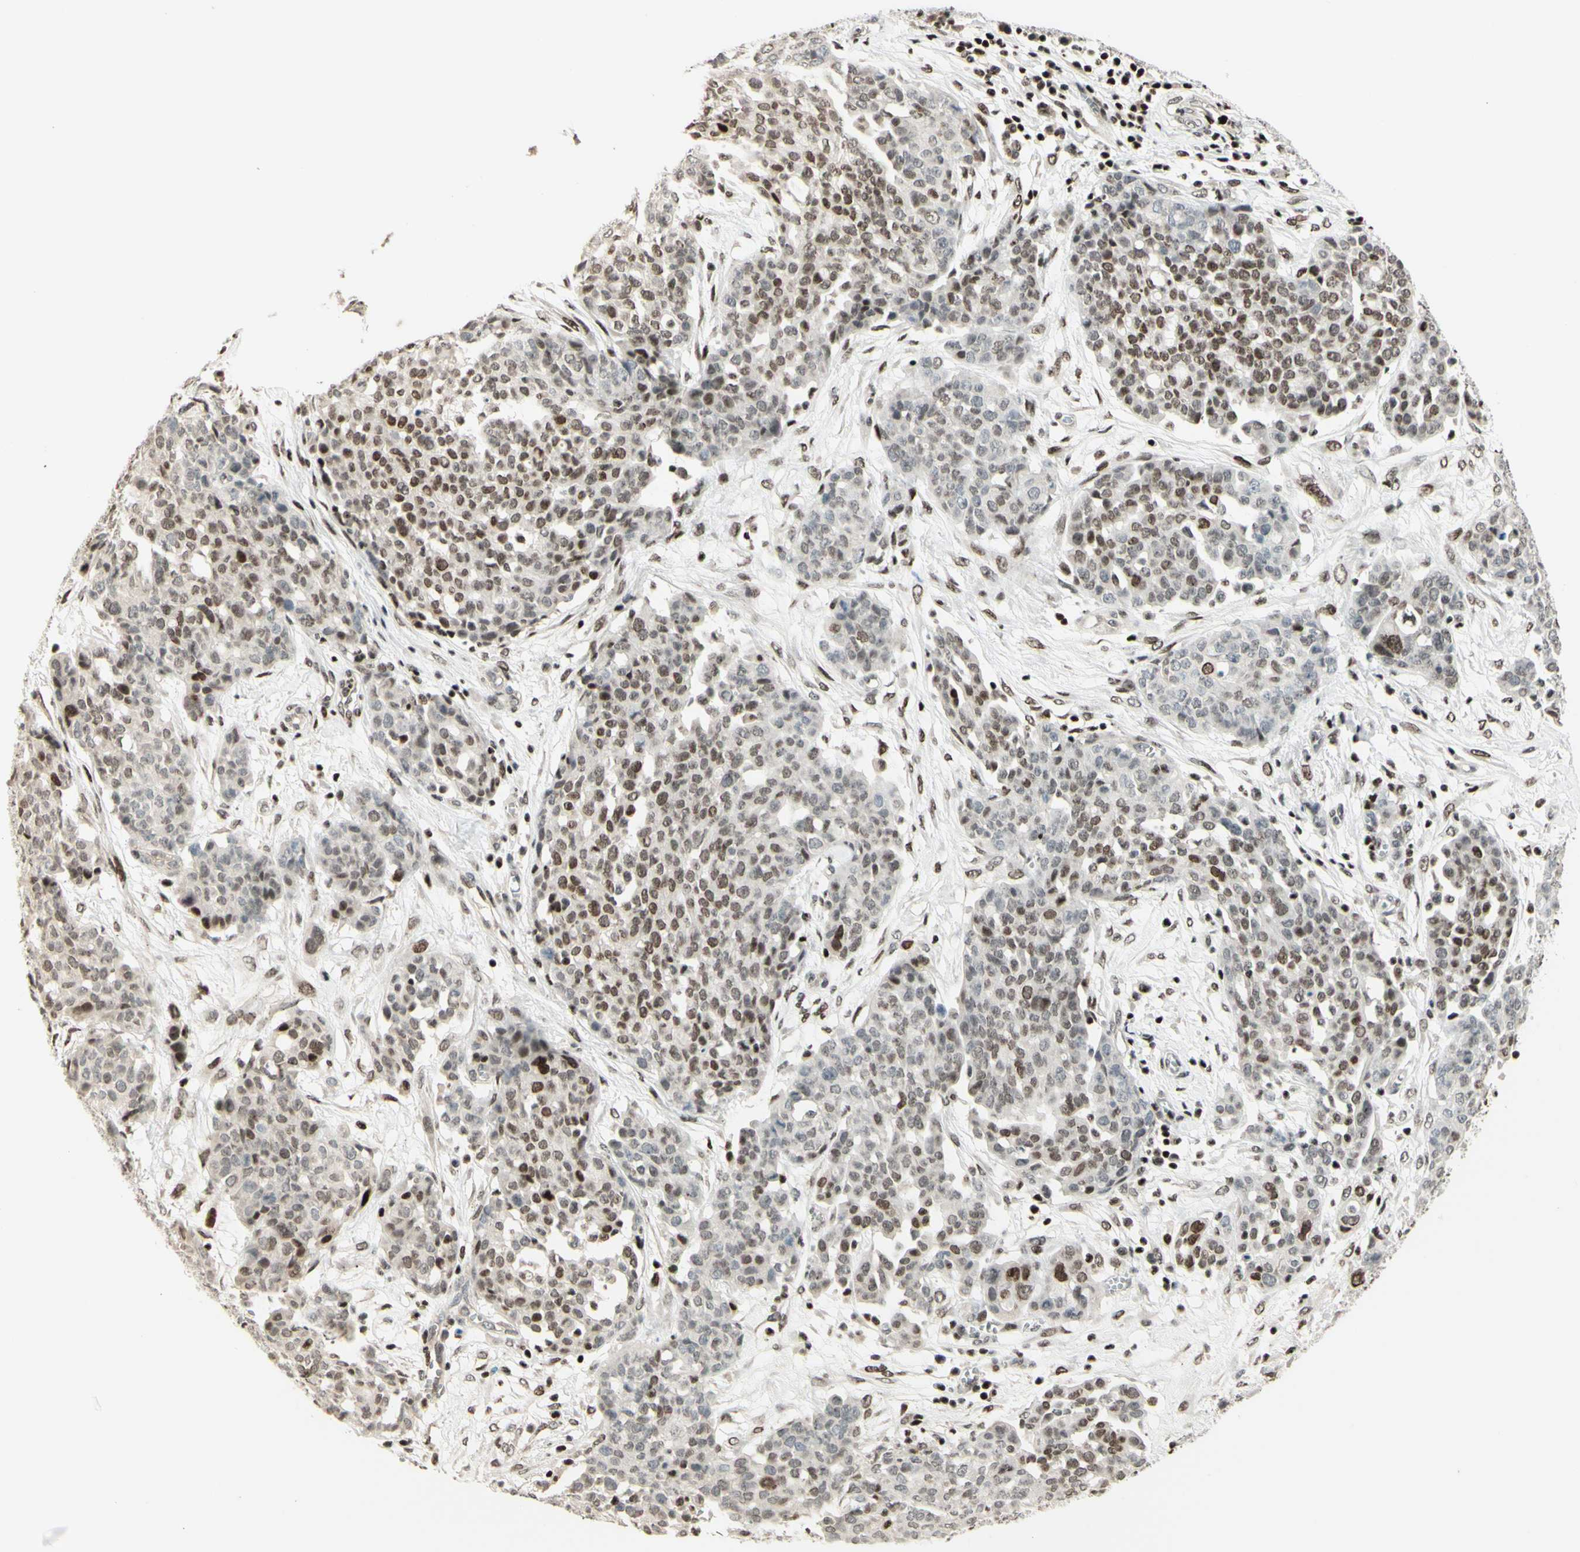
{"staining": {"intensity": "moderate", "quantity": "25%-75%", "location": "nuclear"}, "tissue": "ovarian cancer", "cell_type": "Tumor cells", "image_type": "cancer", "snomed": [{"axis": "morphology", "description": "Cystadenocarcinoma, serous, NOS"}, {"axis": "topography", "description": "Soft tissue"}, {"axis": "topography", "description": "Ovary"}], "caption": "IHC (DAB (3,3'-diaminobenzidine)) staining of human ovarian serous cystadenocarcinoma shows moderate nuclear protein positivity in about 25%-75% of tumor cells. The protein is stained brown, and the nuclei are stained in blue (DAB (3,3'-diaminobenzidine) IHC with brightfield microscopy, high magnification).", "gene": "CDKL5", "patient": {"sex": "female", "age": 57}}